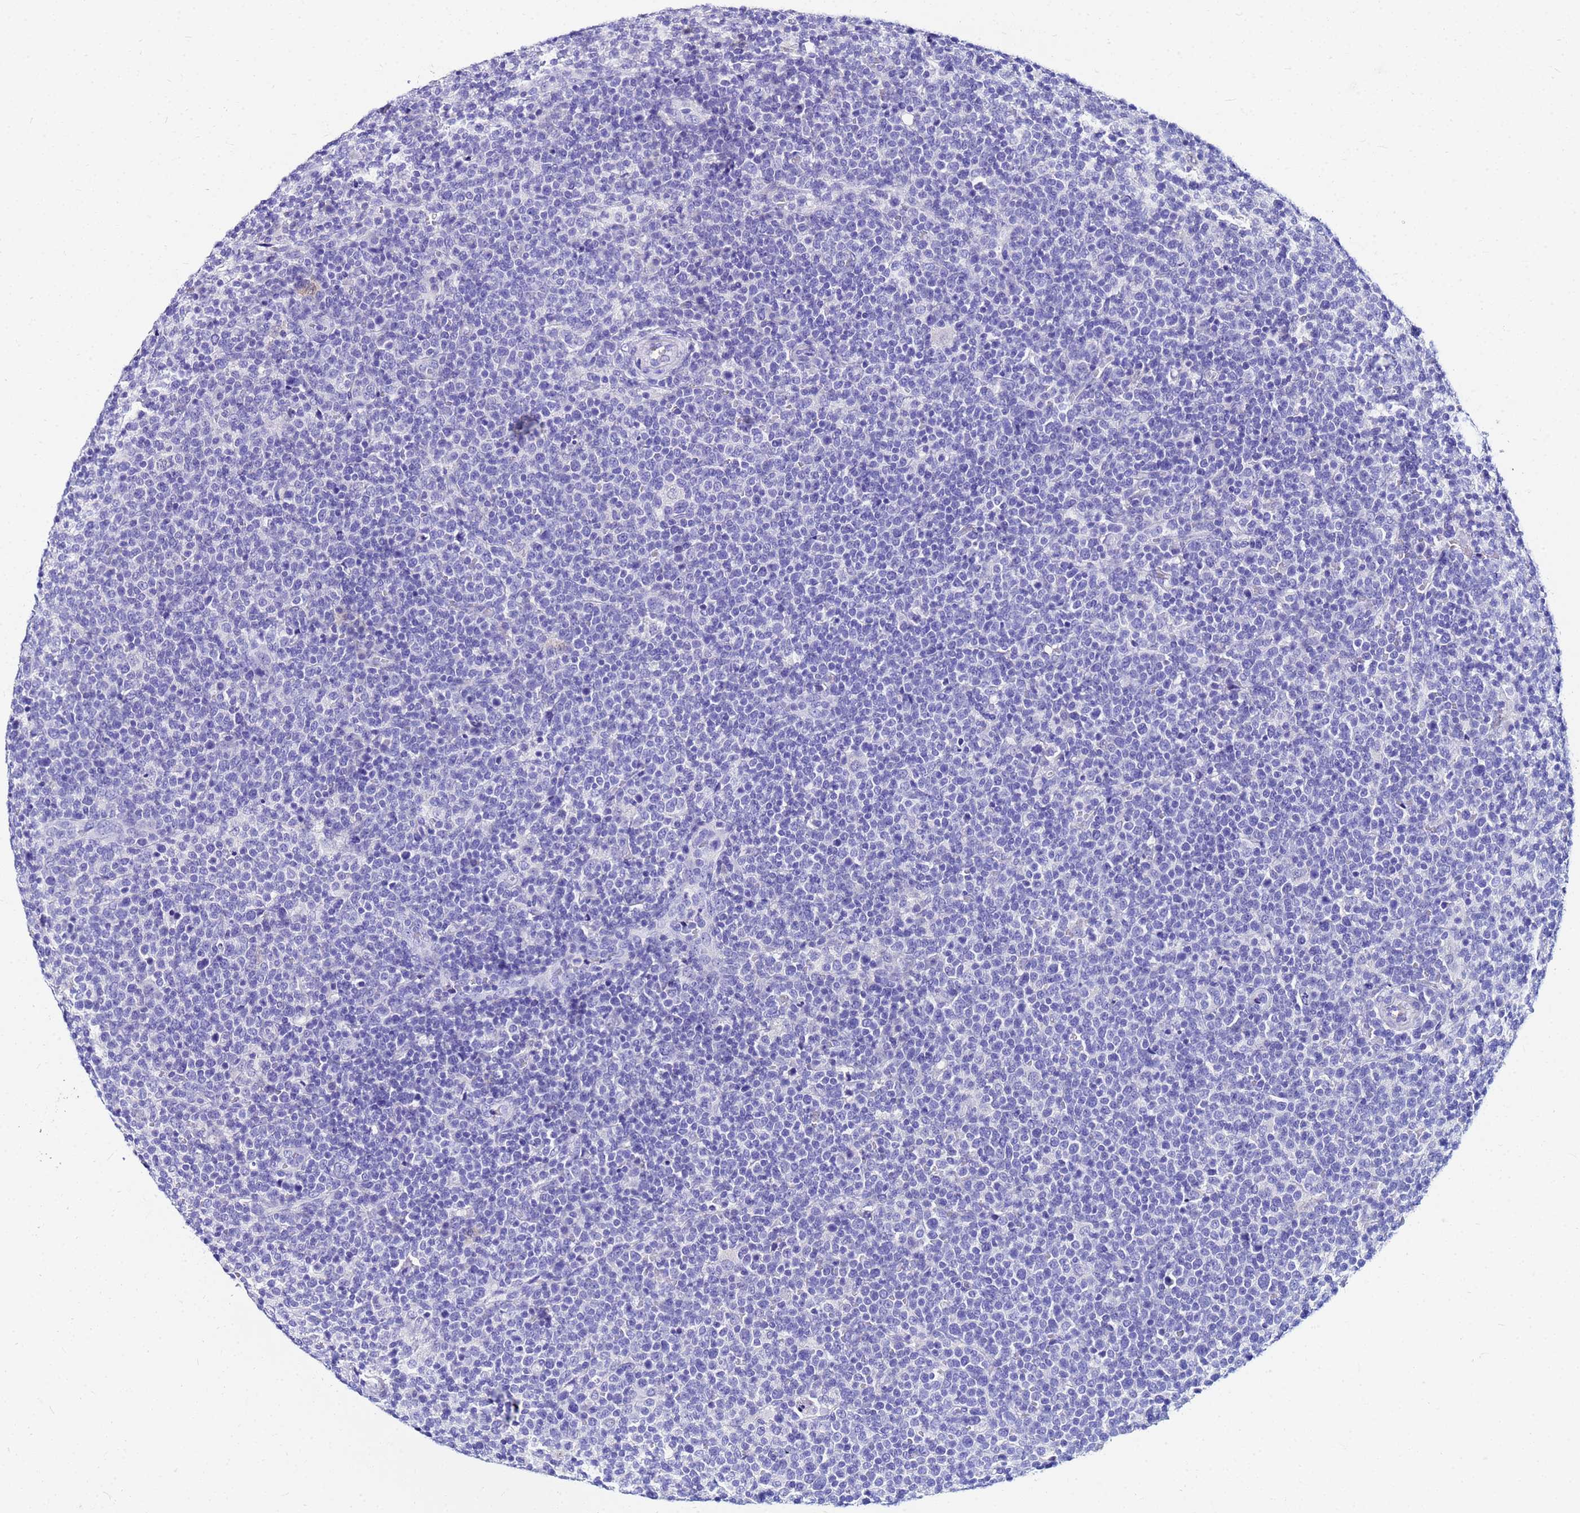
{"staining": {"intensity": "negative", "quantity": "none", "location": "none"}, "tissue": "lymphoma", "cell_type": "Tumor cells", "image_type": "cancer", "snomed": [{"axis": "morphology", "description": "Malignant lymphoma, non-Hodgkin's type, High grade"}, {"axis": "topography", "description": "Lymph node"}], "caption": "The micrograph shows no staining of tumor cells in lymphoma.", "gene": "PPP1R14C", "patient": {"sex": "male", "age": 61}}